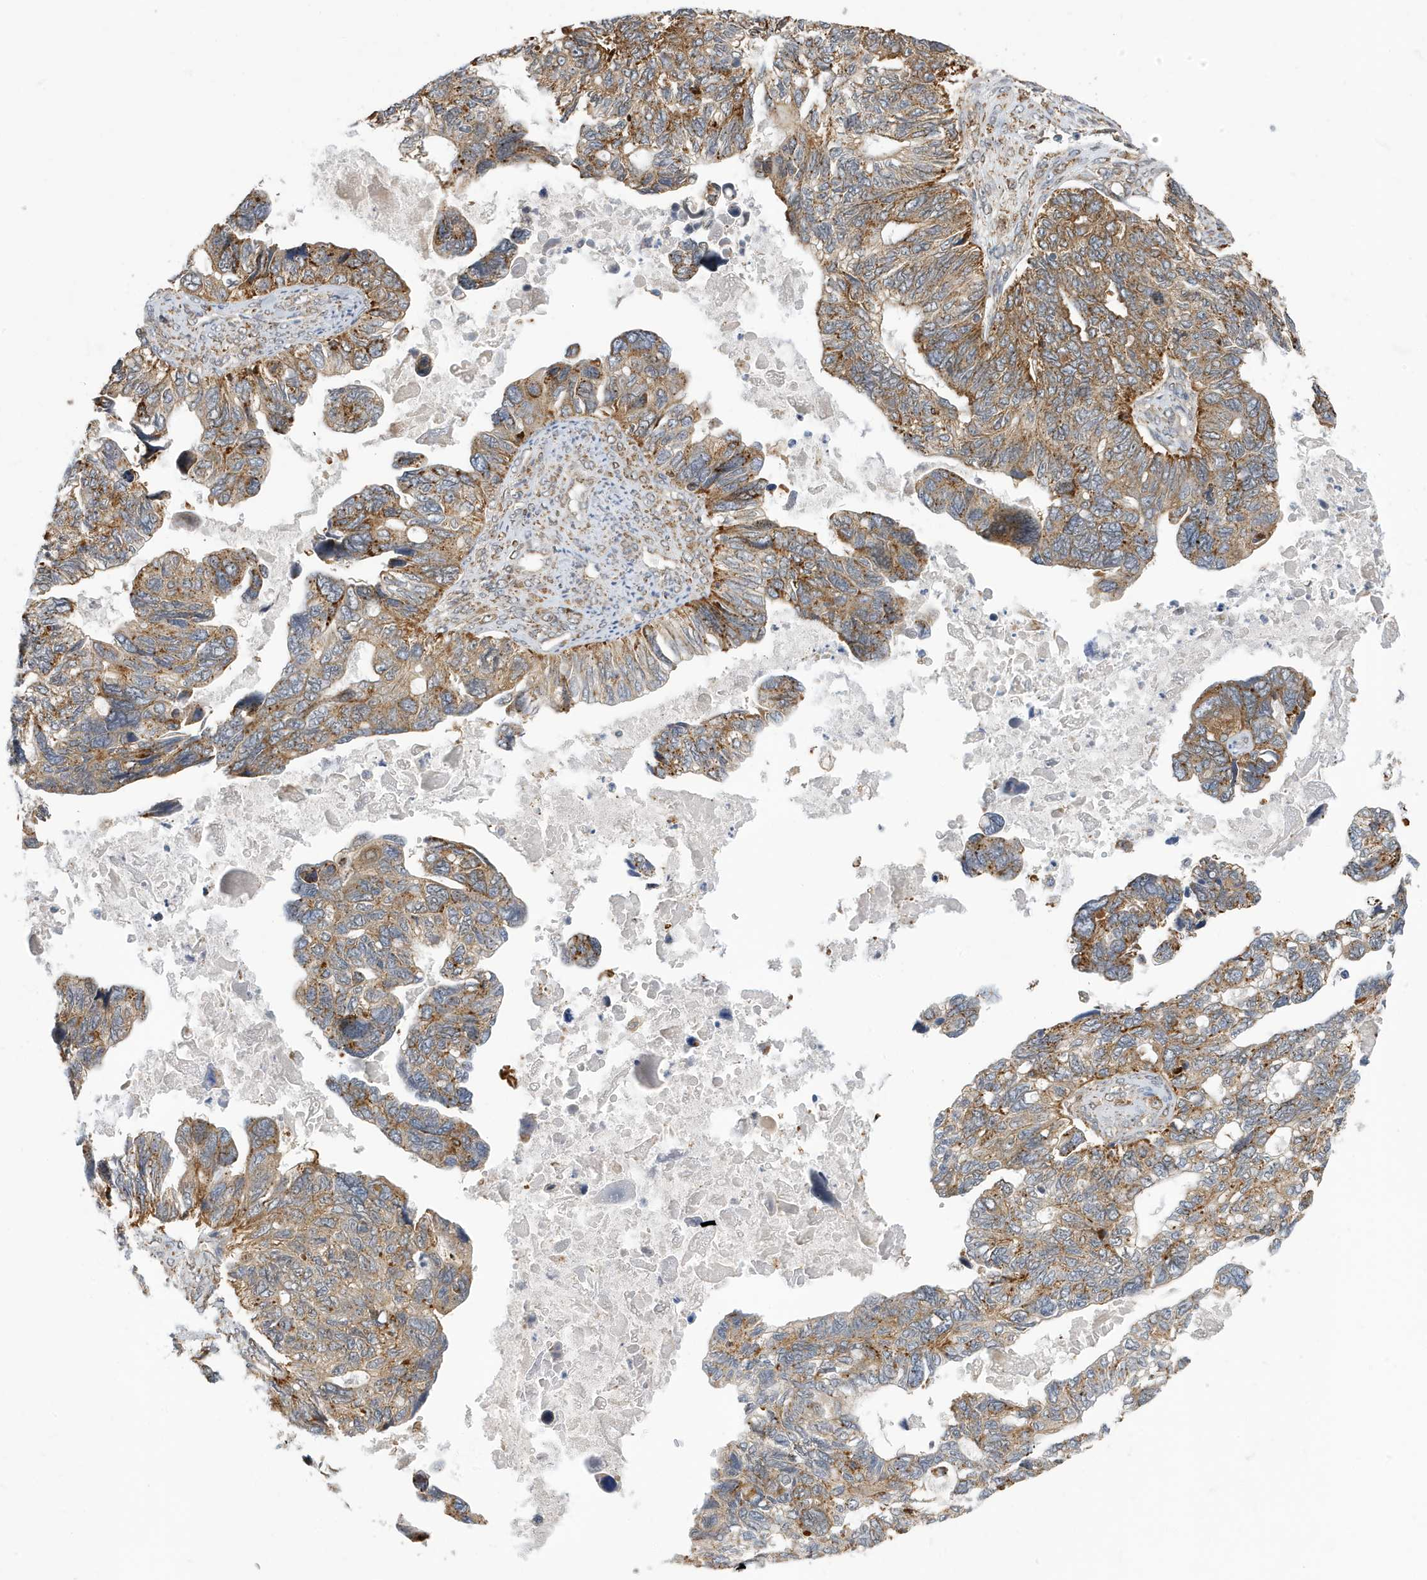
{"staining": {"intensity": "moderate", "quantity": ">75%", "location": "cytoplasmic/membranous"}, "tissue": "ovarian cancer", "cell_type": "Tumor cells", "image_type": "cancer", "snomed": [{"axis": "morphology", "description": "Cystadenocarcinoma, serous, NOS"}, {"axis": "topography", "description": "Ovary"}], "caption": "Approximately >75% of tumor cells in human serous cystadenocarcinoma (ovarian) display moderate cytoplasmic/membranous protein staining as visualized by brown immunohistochemical staining.", "gene": "ZNF507", "patient": {"sex": "female", "age": 79}}